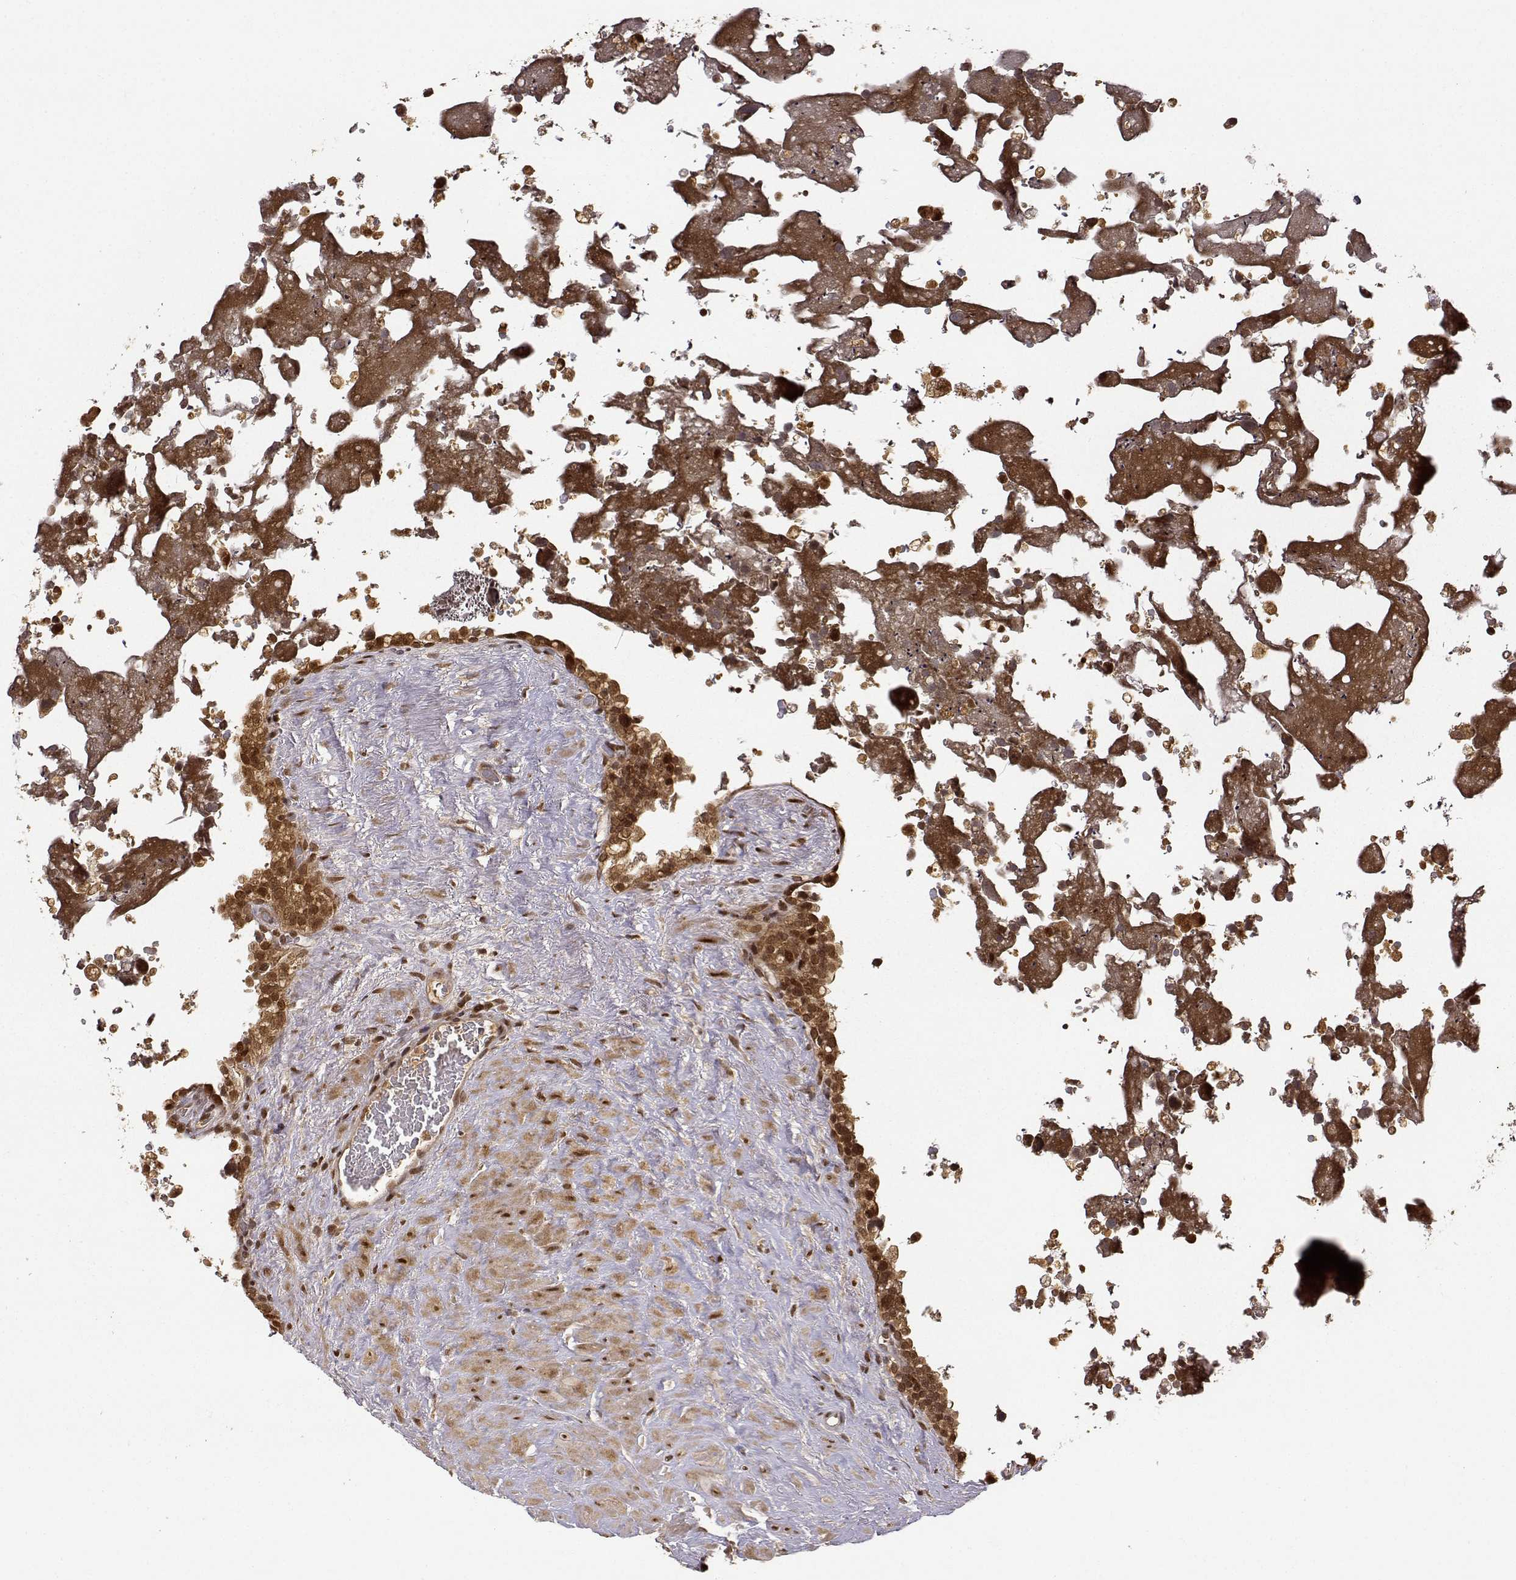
{"staining": {"intensity": "moderate", "quantity": ">75%", "location": "cytoplasmic/membranous,nuclear"}, "tissue": "seminal vesicle", "cell_type": "Glandular cells", "image_type": "normal", "snomed": [{"axis": "morphology", "description": "Normal tissue, NOS"}, {"axis": "topography", "description": "Seminal veicle"}], "caption": "Immunohistochemical staining of benign human seminal vesicle exhibits moderate cytoplasmic/membranous,nuclear protein positivity in about >75% of glandular cells.", "gene": "MAEA", "patient": {"sex": "male", "age": 71}}